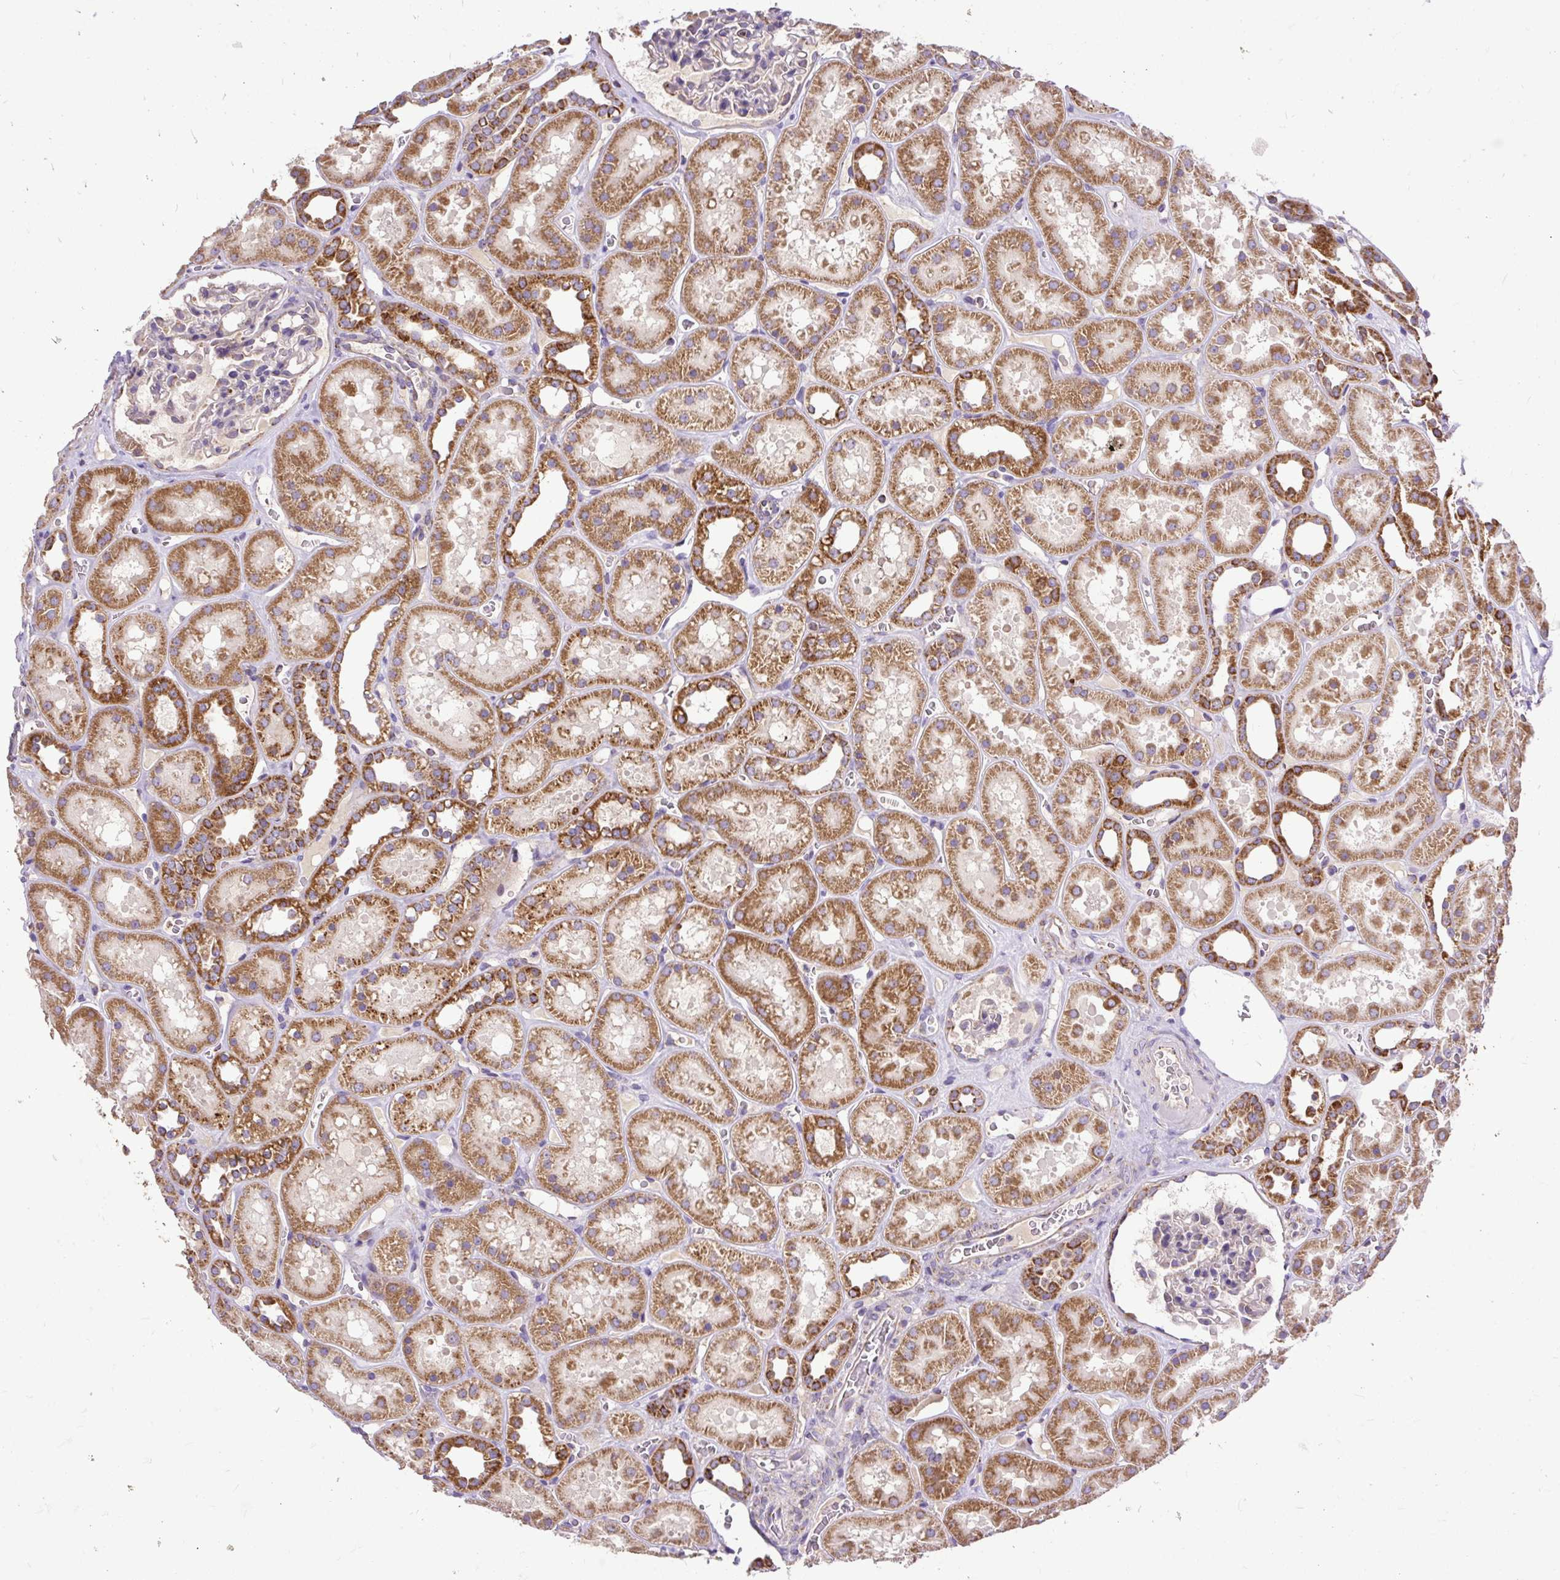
{"staining": {"intensity": "moderate", "quantity": "<25%", "location": "cytoplasmic/membranous"}, "tissue": "kidney", "cell_type": "Cells in glomeruli", "image_type": "normal", "snomed": [{"axis": "morphology", "description": "Normal tissue, NOS"}, {"axis": "topography", "description": "Kidney"}], "caption": "Approximately <25% of cells in glomeruli in benign kidney reveal moderate cytoplasmic/membranous protein positivity as visualized by brown immunohistochemical staining.", "gene": "TOMM40", "patient": {"sex": "female", "age": 41}}